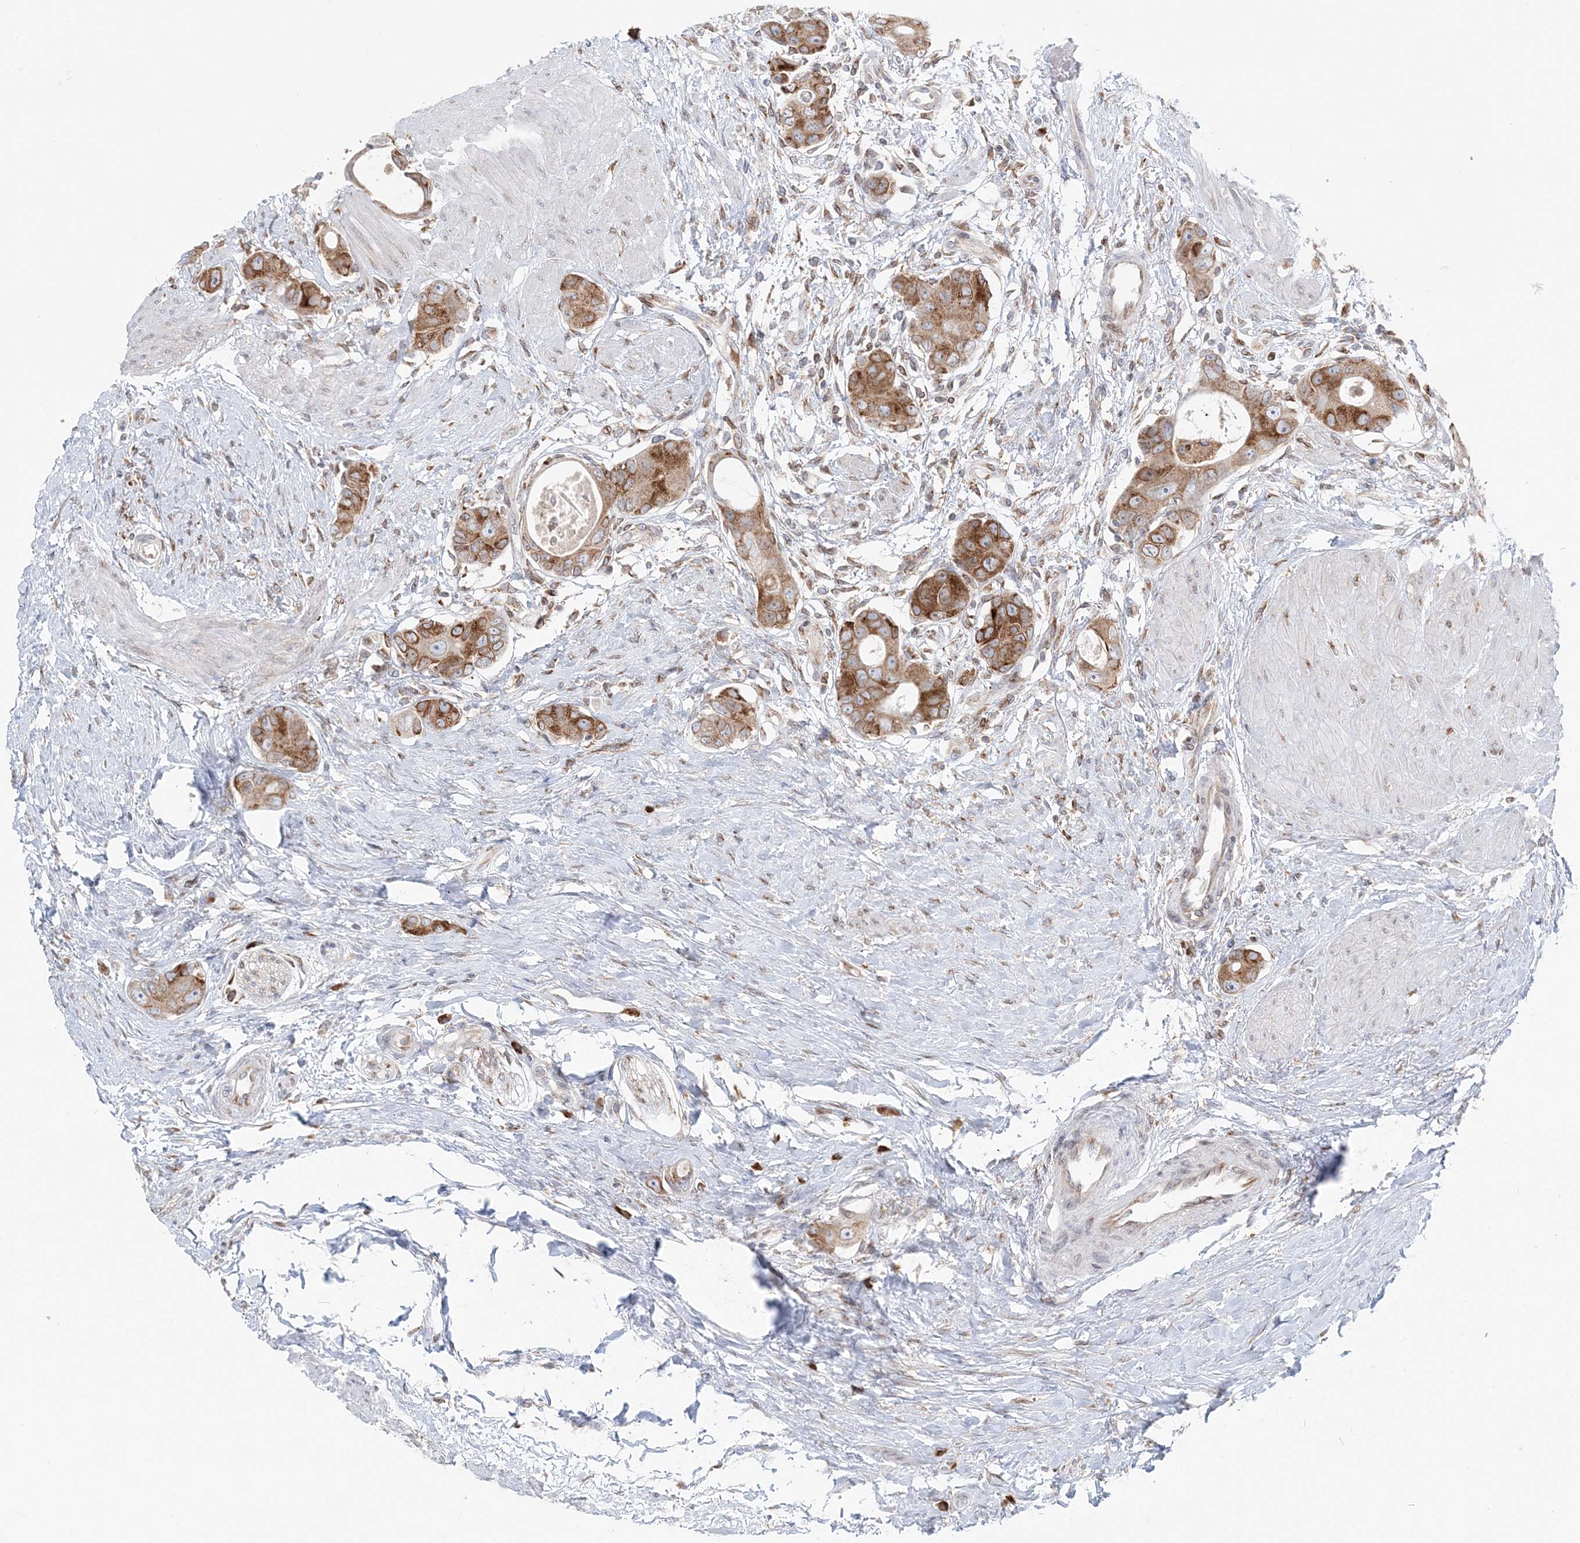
{"staining": {"intensity": "moderate", "quantity": ">75%", "location": "cytoplasmic/membranous"}, "tissue": "colorectal cancer", "cell_type": "Tumor cells", "image_type": "cancer", "snomed": [{"axis": "morphology", "description": "Adenocarcinoma, NOS"}, {"axis": "topography", "description": "Rectum"}], "caption": "A high-resolution histopathology image shows immunohistochemistry (IHC) staining of colorectal adenocarcinoma, which reveals moderate cytoplasmic/membranous positivity in approximately >75% of tumor cells.", "gene": "TMED10", "patient": {"sex": "male", "age": 51}}